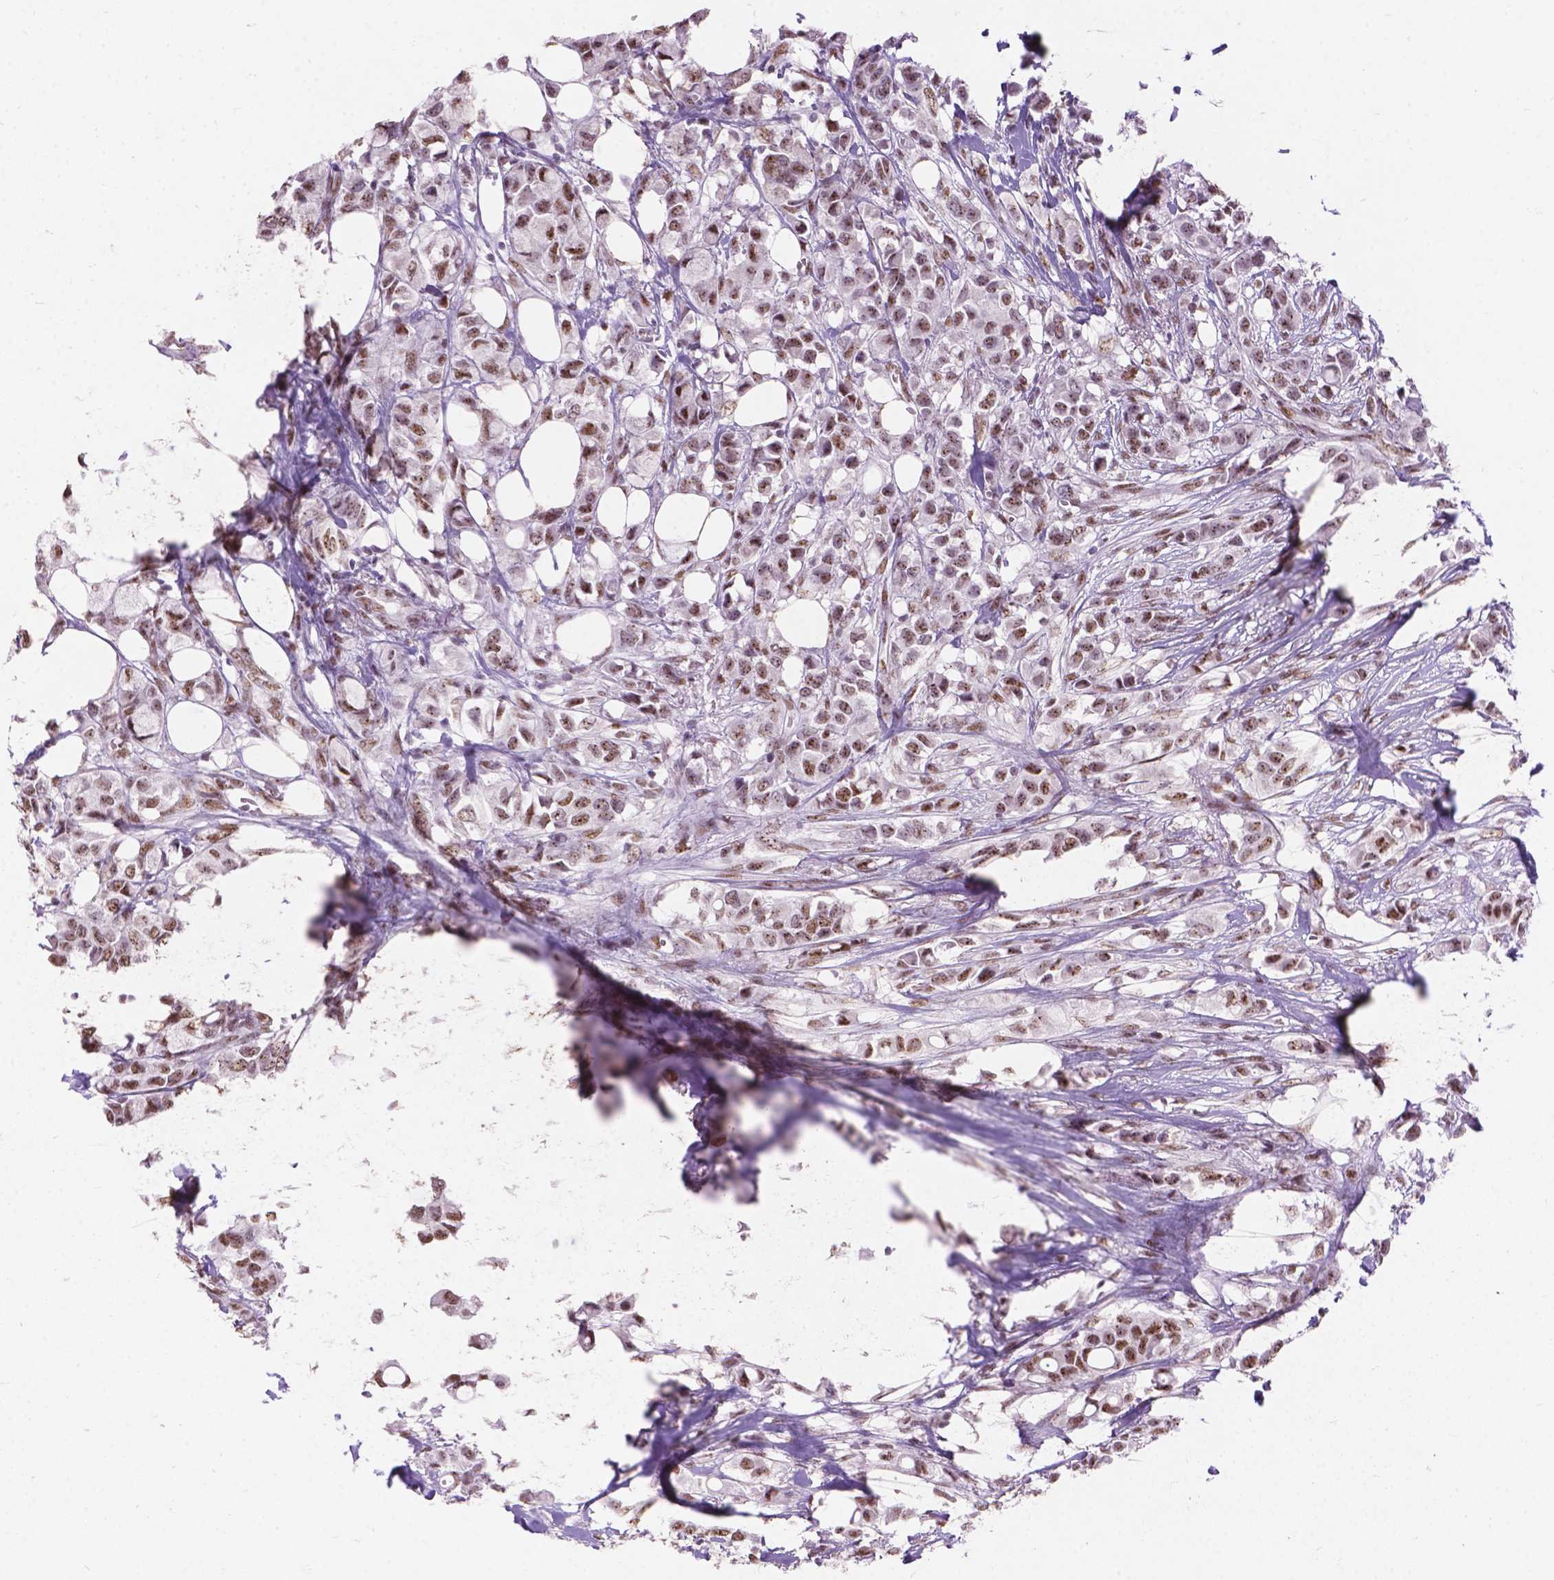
{"staining": {"intensity": "moderate", "quantity": ">75%", "location": "nuclear"}, "tissue": "breast cancer", "cell_type": "Tumor cells", "image_type": "cancer", "snomed": [{"axis": "morphology", "description": "Duct carcinoma"}, {"axis": "topography", "description": "Breast"}], "caption": "This is an image of IHC staining of breast cancer, which shows moderate expression in the nuclear of tumor cells.", "gene": "COIL", "patient": {"sex": "female", "age": 85}}